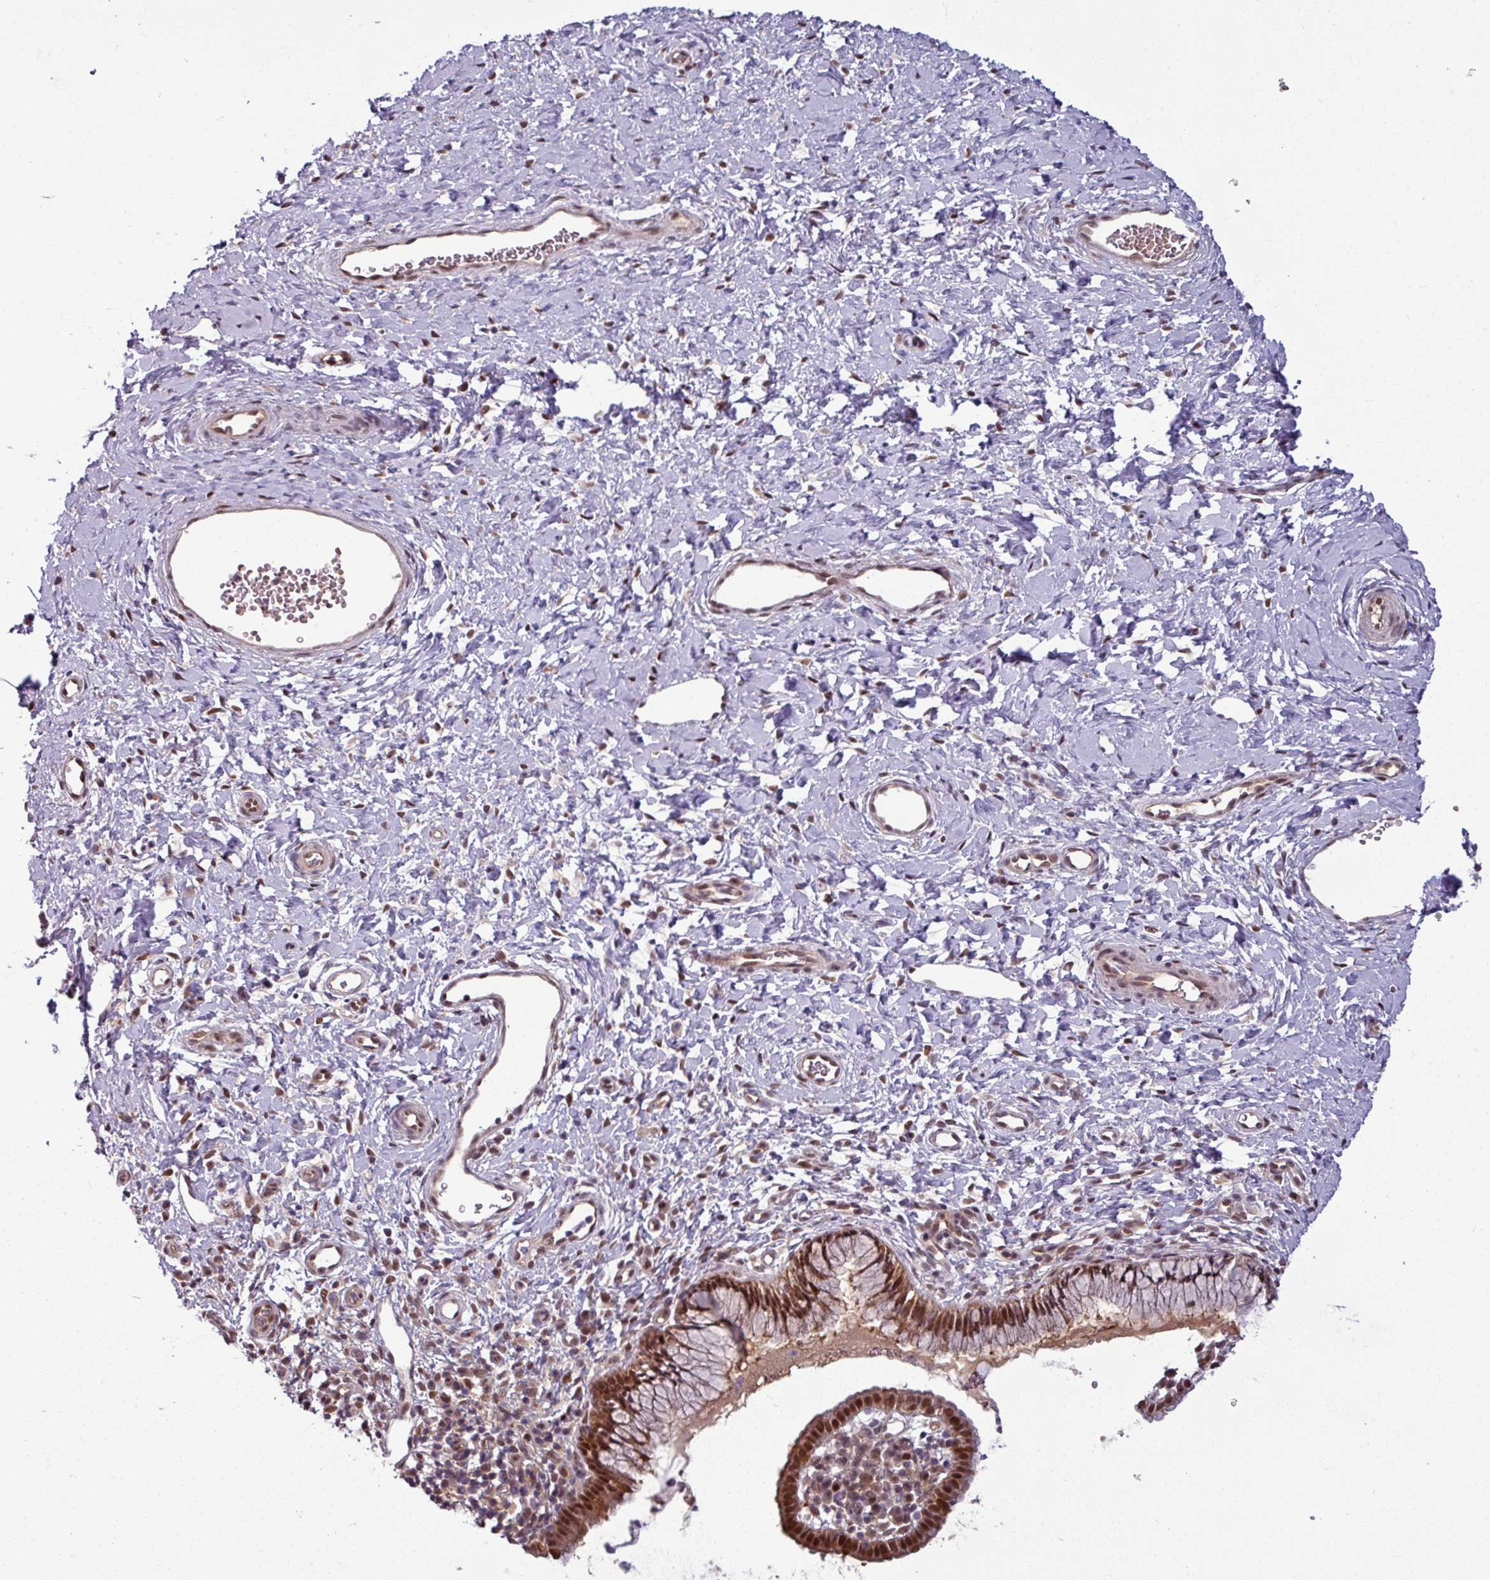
{"staining": {"intensity": "moderate", "quantity": ">75%", "location": "cytoplasmic/membranous,nuclear"}, "tissue": "cervix", "cell_type": "Glandular cells", "image_type": "normal", "snomed": [{"axis": "morphology", "description": "Normal tissue, NOS"}, {"axis": "topography", "description": "Cervix"}], "caption": "Benign cervix displays moderate cytoplasmic/membranous,nuclear expression in approximately >75% of glandular cells, visualized by immunohistochemistry.", "gene": "KCTD11", "patient": {"sex": "female", "age": 36}}